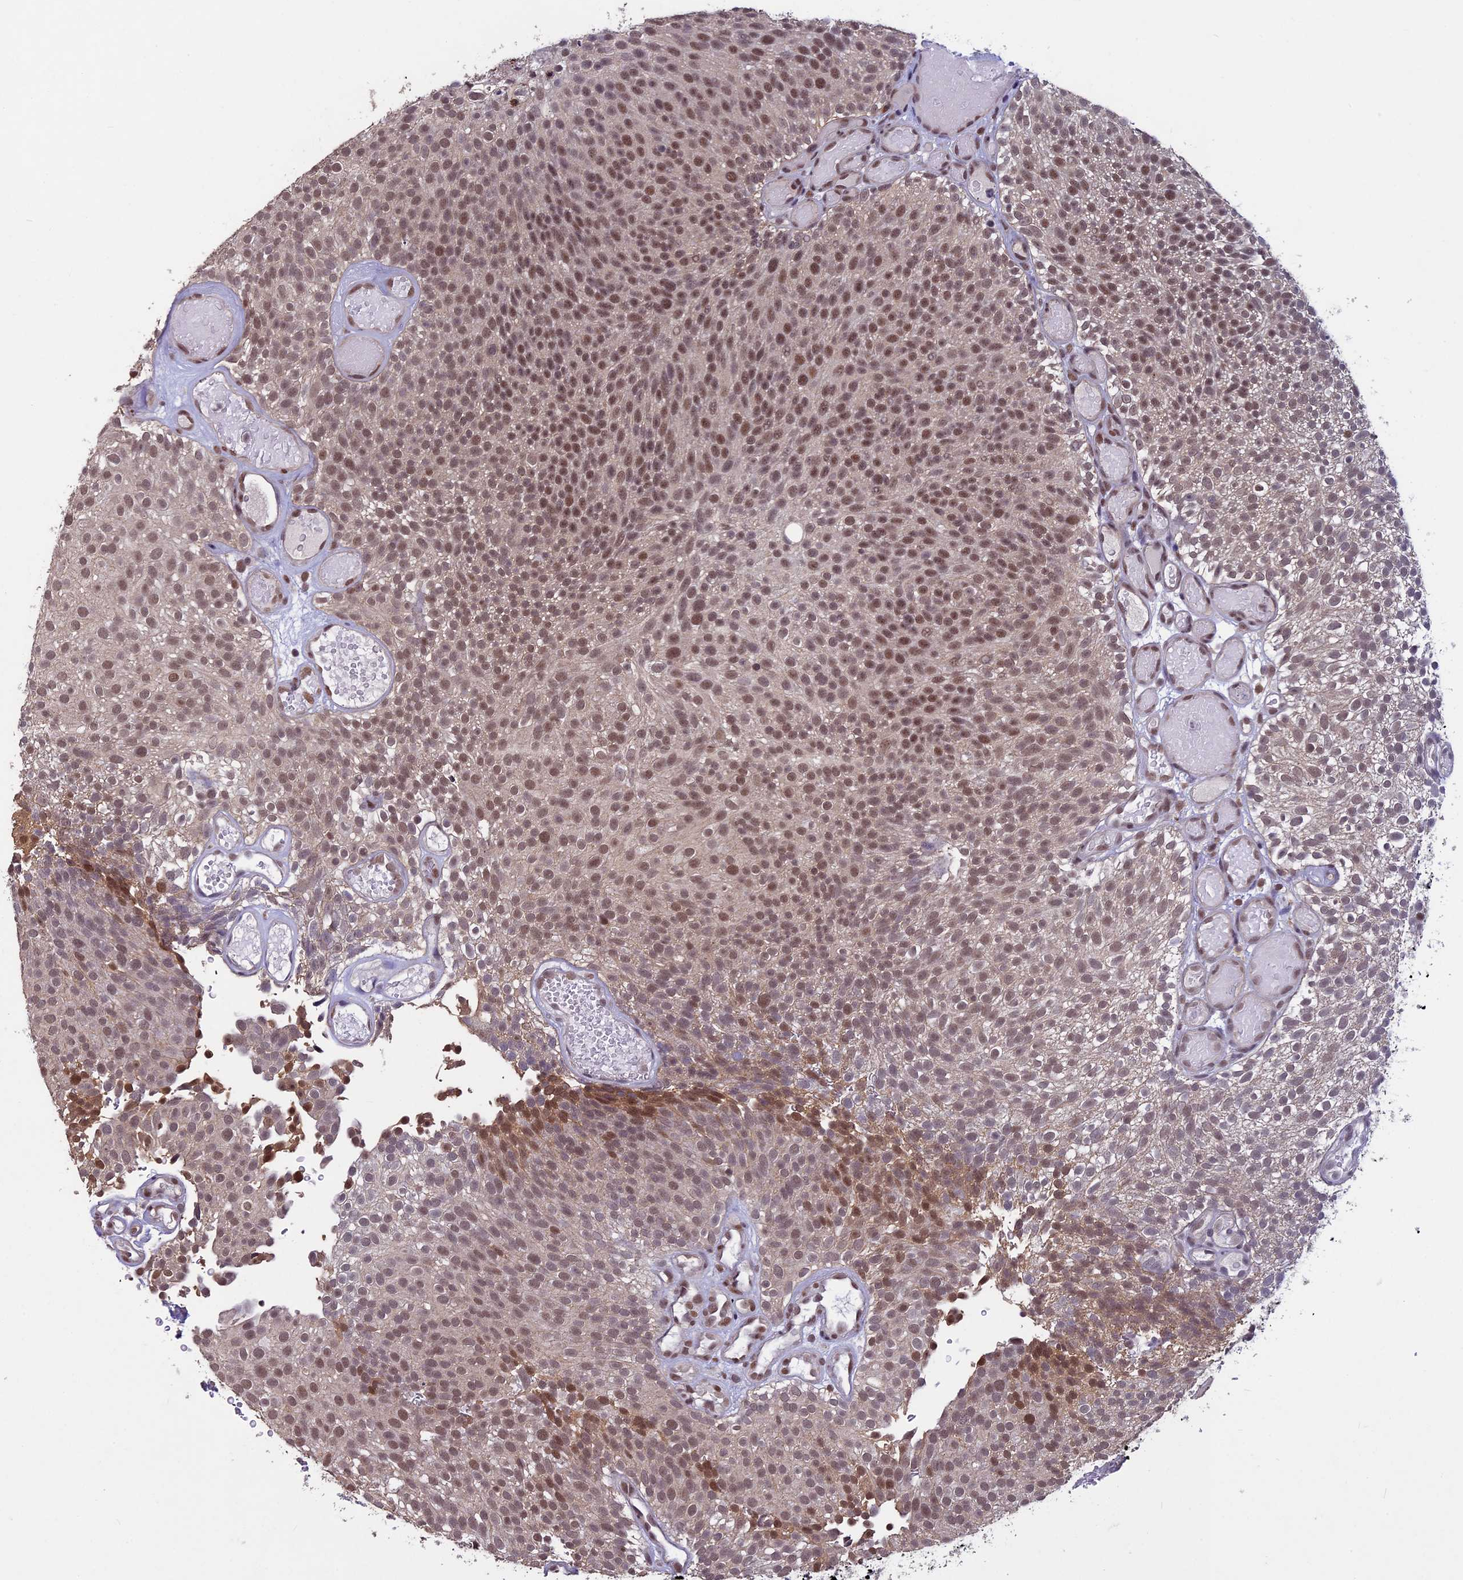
{"staining": {"intensity": "moderate", "quantity": ">75%", "location": "nuclear"}, "tissue": "urothelial cancer", "cell_type": "Tumor cells", "image_type": "cancer", "snomed": [{"axis": "morphology", "description": "Urothelial carcinoma, Low grade"}, {"axis": "topography", "description": "Urinary bladder"}], "caption": "A brown stain highlights moderate nuclear expression of a protein in human urothelial cancer tumor cells. Using DAB (brown) and hematoxylin (blue) stains, captured at high magnification using brightfield microscopy.", "gene": "RNF40", "patient": {"sex": "male", "age": 78}}